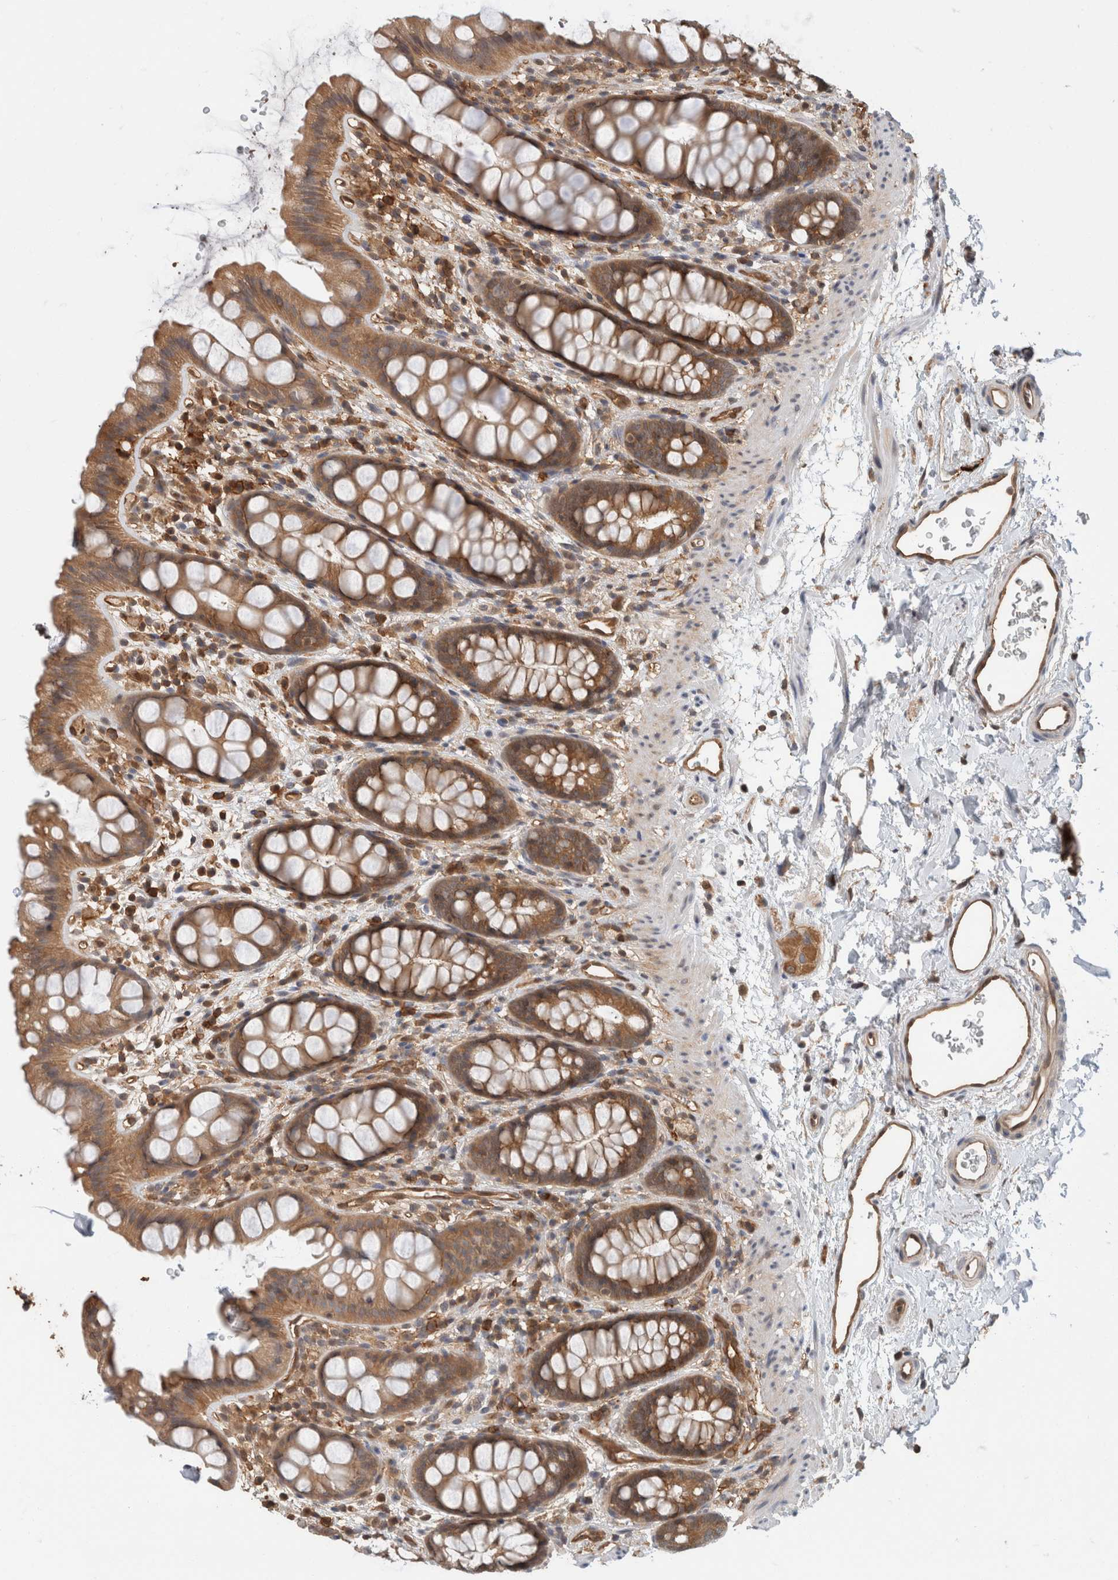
{"staining": {"intensity": "moderate", "quantity": ">75%", "location": "cytoplasmic/membranous"}, "tissue": "rectum", "cell_type": "Glandular cells", "image_type": "normal", "snomed": [{"axis": "morphology", "description": "Normal tissue, NOS"}, {"axis": "topography", "description": "Rectum"}], "caption": "Rectum stained with DAB (3,3'-diaminobenzidine) immunohistochemistry (IHC) exhibits medium levels of moderate cytoplasmic/membranous expression in about >75% of glandular cells.", "gene": "PFDN4", "patient": {"sex": "female", "age": 65}}